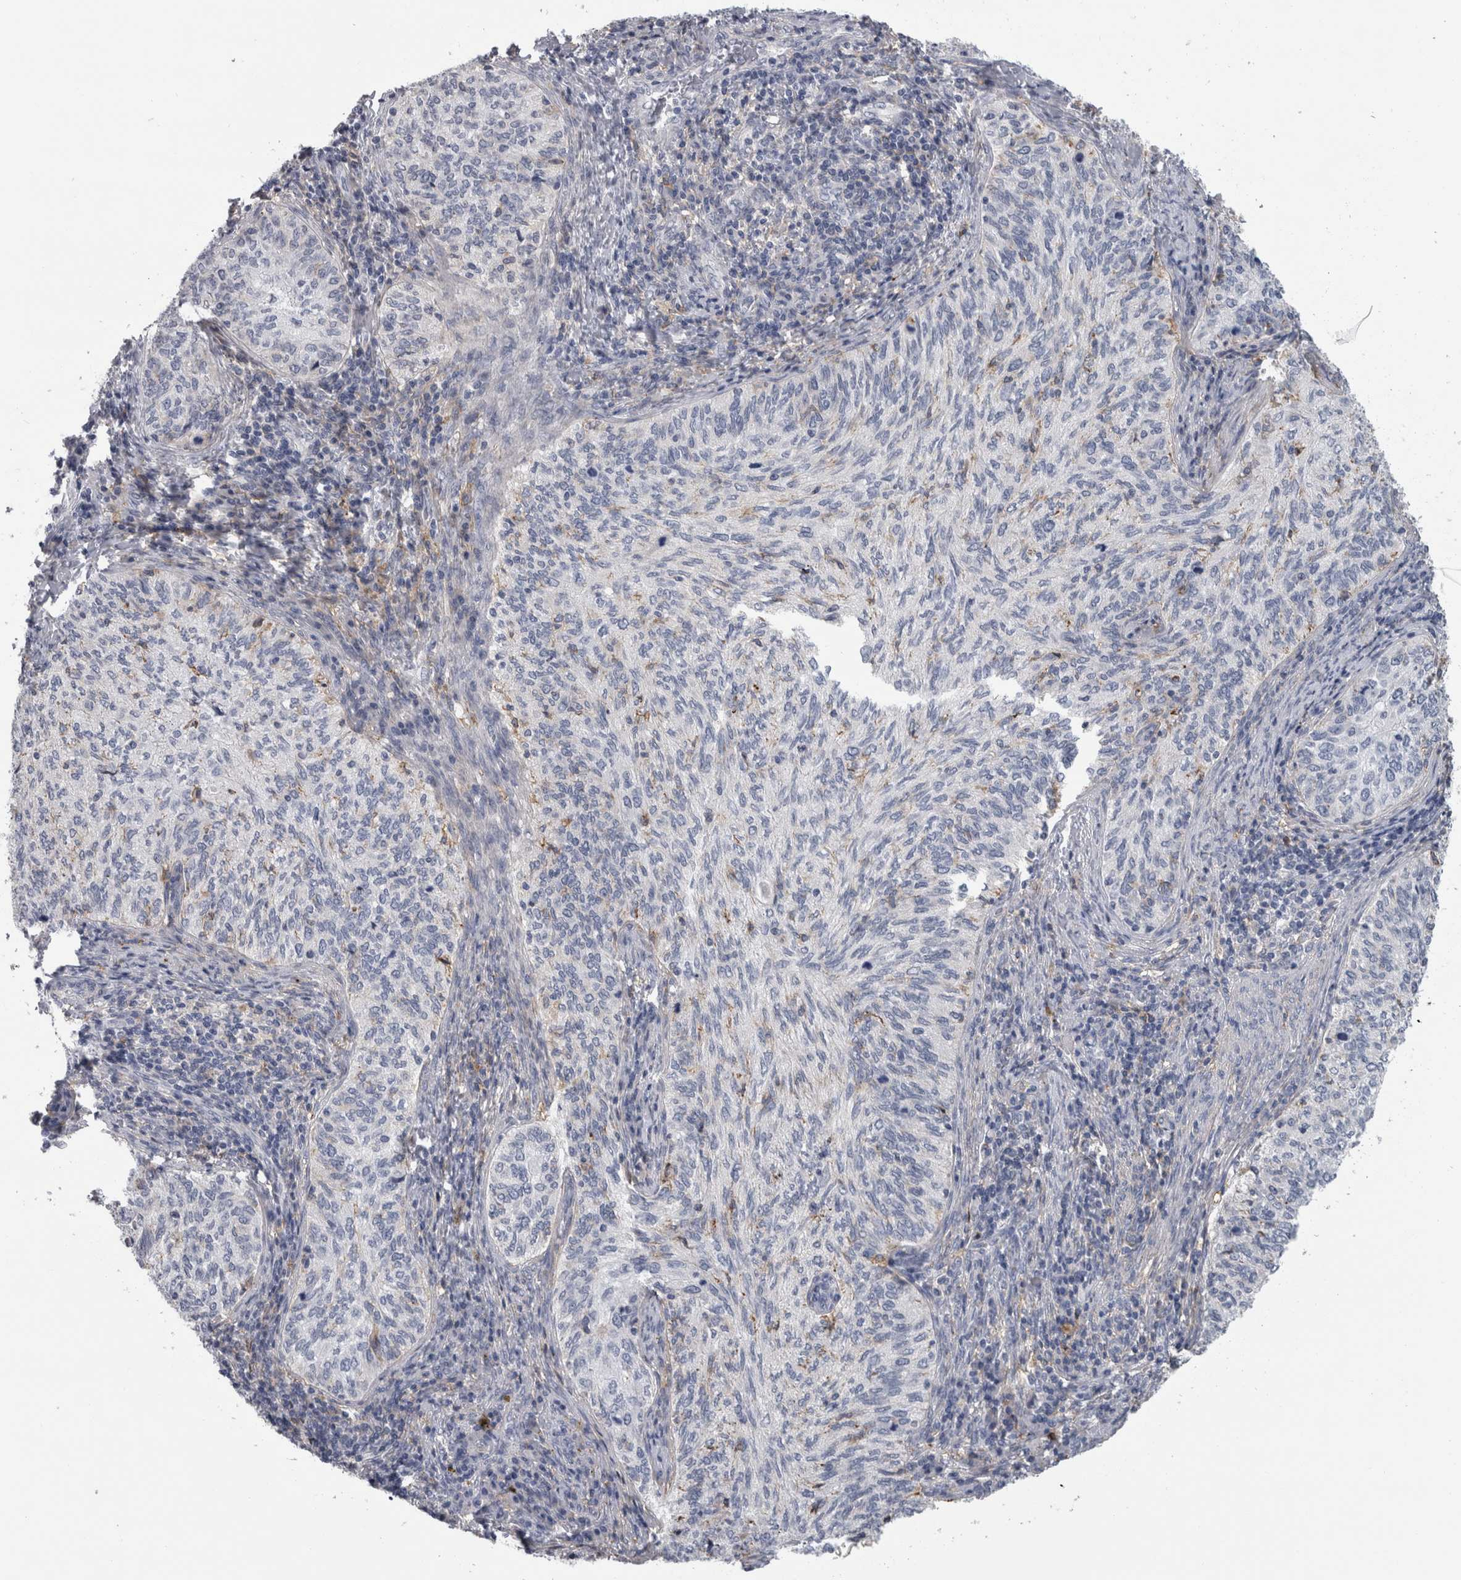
{"staining": {"intensity": "negative", "quantity": "none", "location": "none"}, "tissue": "cervical cancer", "cell_type": "Tumor cells", "image_type": "cancer", "snomed": [{"axis": "morphology", "description": "Squamous cell carcinoma, NOS"}, {"axis": "topography", "description": "Cervix"}], "caption": "Cervical squamous cell carcinoma was stained to show a protein in brown. There is no significant staining in tumor cells. (Immunohistochemistry, brightfield microscopy, high magnification).", "gene": "DNAJC24", "patient": {"sex": "female", "age": 30}}